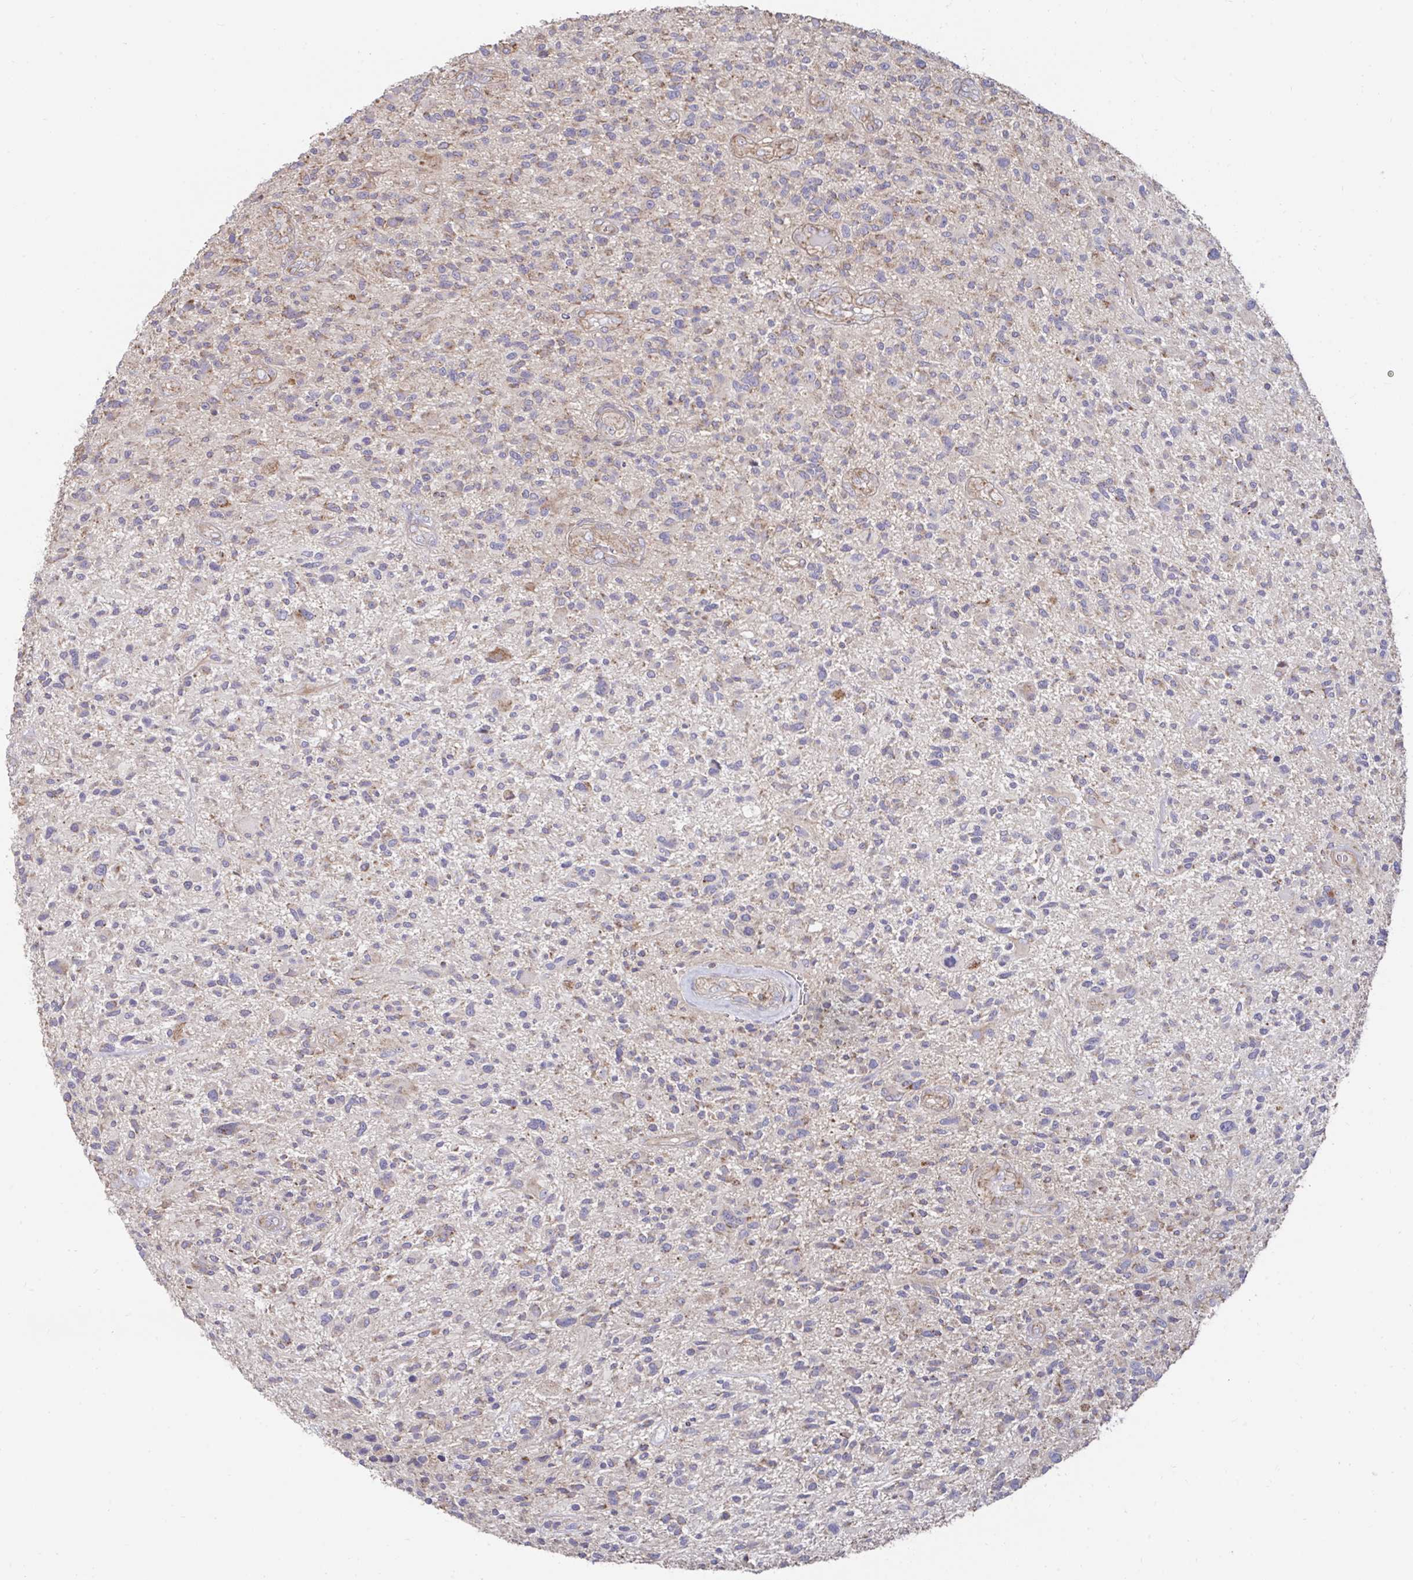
{"staining": {"intensity": "weak", "quantity": "25%-75%", "location": "cytoplasmic/membranous"}, "tissue": "glioma", "cell_type": "Tumor cells", "image_type": "cancer", "snomed": [{"axis": "morphology", "description": "Glioma, malignant, High grade"}, {"axis": "topography", "description": "Brain"}], "caption": "The immunohistochemical stain labels weak cytoplasmic/membranous staining in tumor cells of glioma tissue. The staining was performed using DAB (3,3'-diaminobenzidine) to visualize the protein expression in brown, while the nuclei were stained in blue with hematoxylin (Magnification: 20x).", "gene": "DZANK1", "patient": {"sex": "male", "age": 47}}